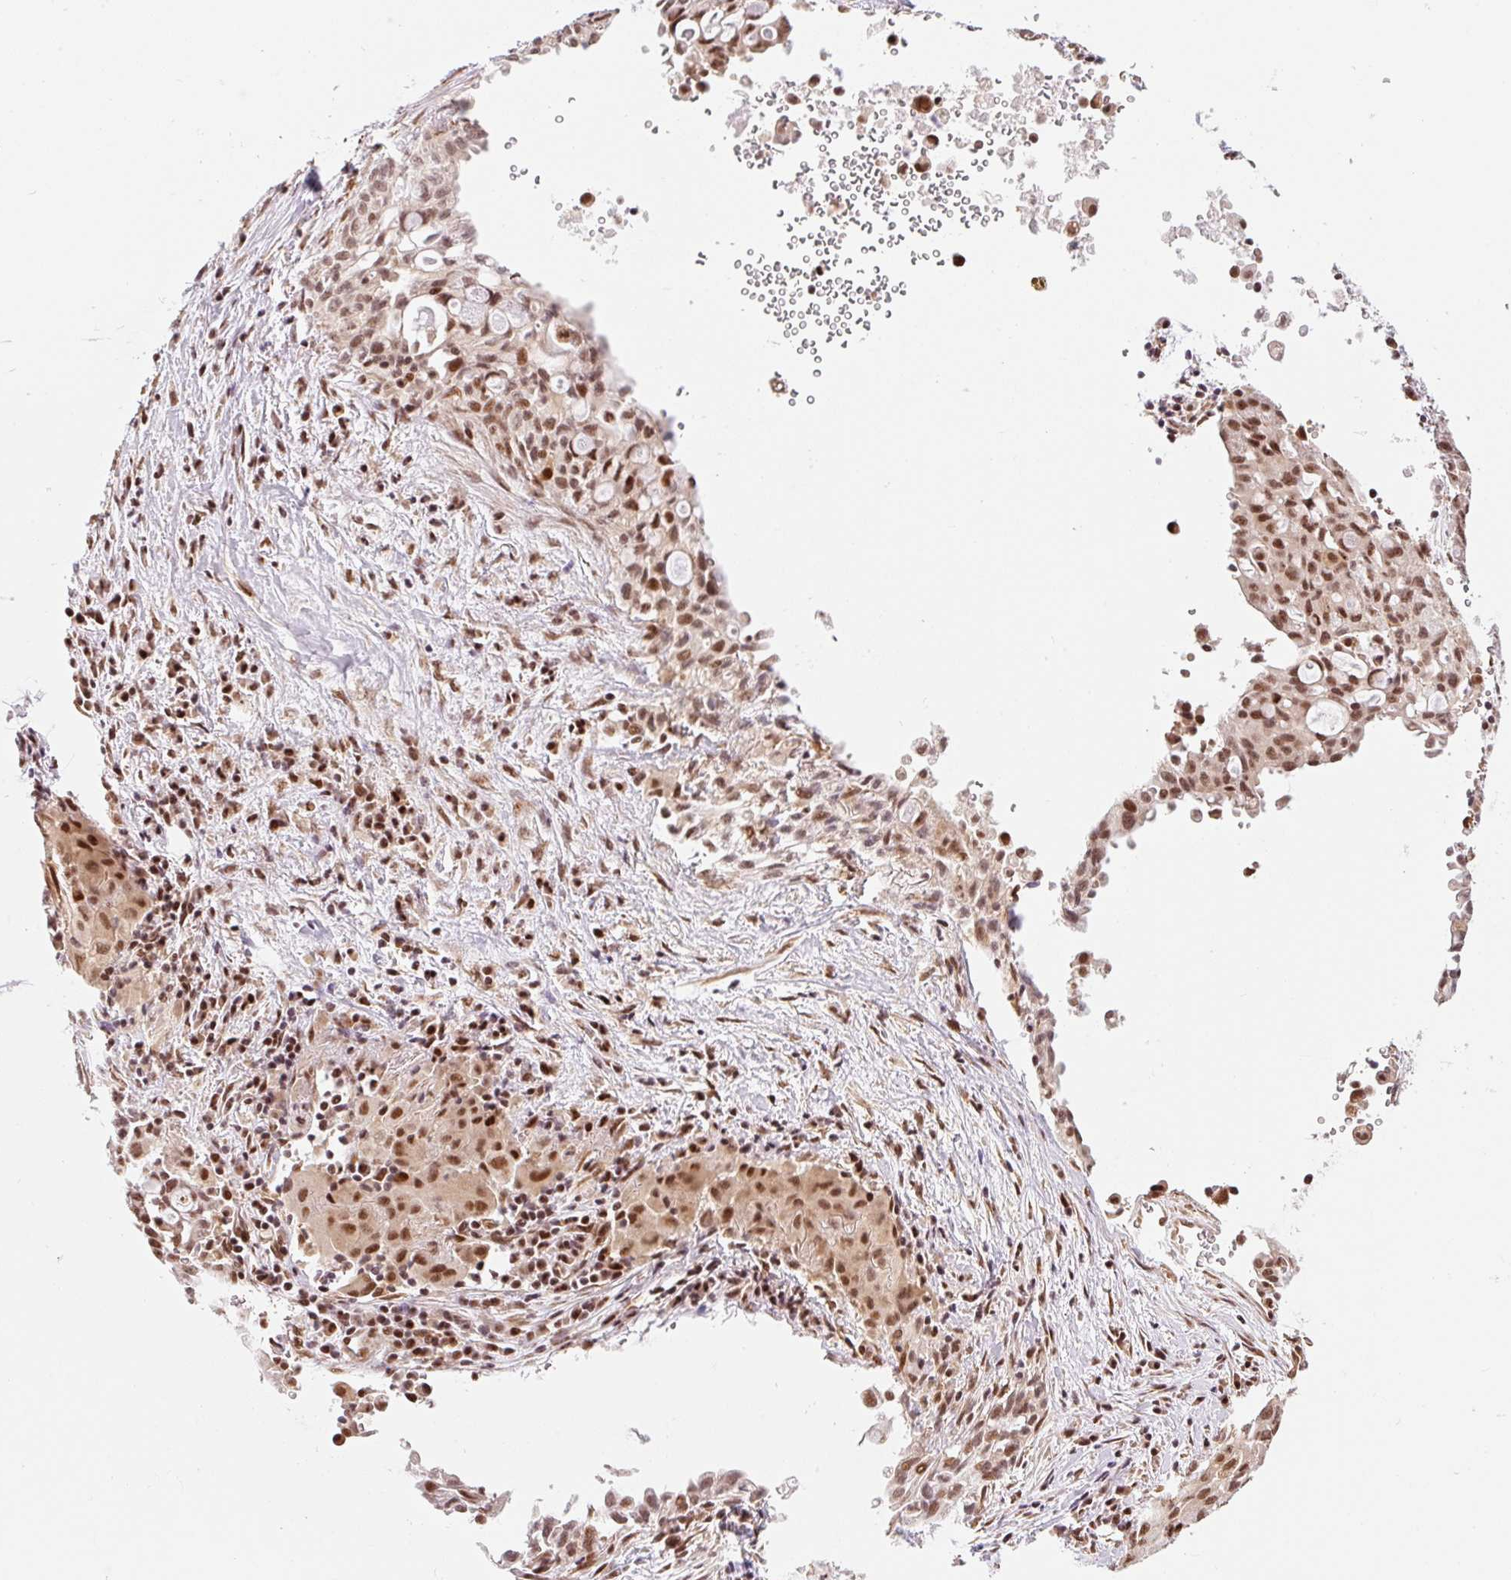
{"staining": {"intensity": "moderate", "quantity": ">75%", "location": "nuclear"}, "tissue": "lung cancer", "cell_type": "Tumor cells", "image_type": "cancer", "snomed": [{"axis": "morphology", "description": "Adenocarcinoma, NOS"}, {"axis": "topography", "description": "Lung"}], "caption": "Moderate nuclear expression is appreciated in approximately >75% of tumor cells in lung cancer. (DAB IHC, brown staining for protein, blue staining for nuclei).", "gene": "INTS8", "patient": {"sex": "female", "age": 44}}